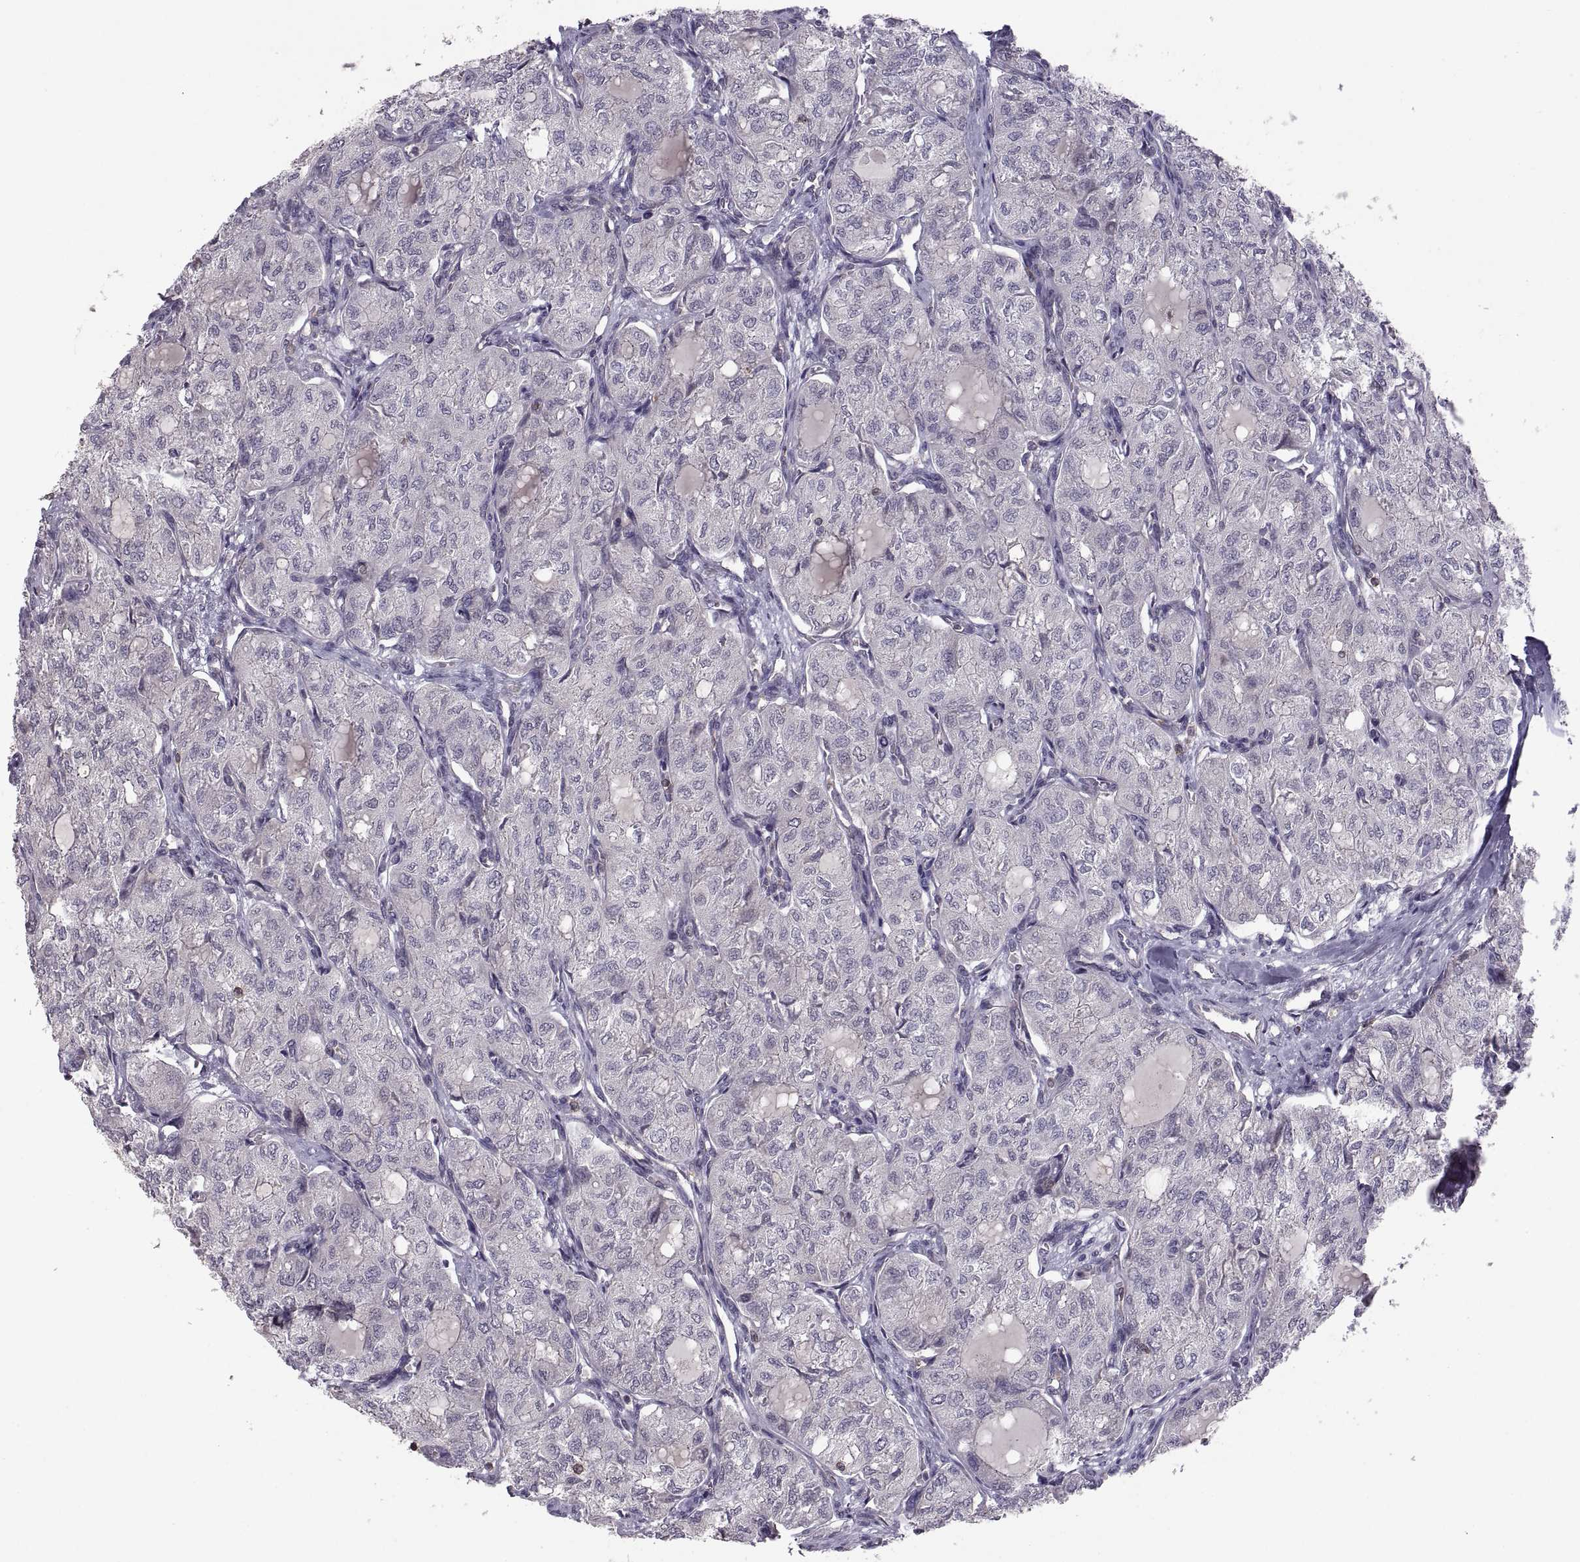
{"staining": {"intensity": "negative", "quantity": "none", "location": "none"}, "tissue": "thyroid cancer", "cell_type": "Tumor cells", "image_type": "cancer", "snomed": [{"axis": "morphology", "description": "Follicular adenoma carcinoma, NOS"}, {"axis": "topography", "description": "Thyroid gland"}], "caption": "Immunohistochemical staining of thyroid follicular adenoma carcinoma displays no significant staining in tumor cells. (Immunohistochemistry, brightfield microscopy, high magnification).", "gene": "EZR", "patient": {"sex": "male", "age": 75}}